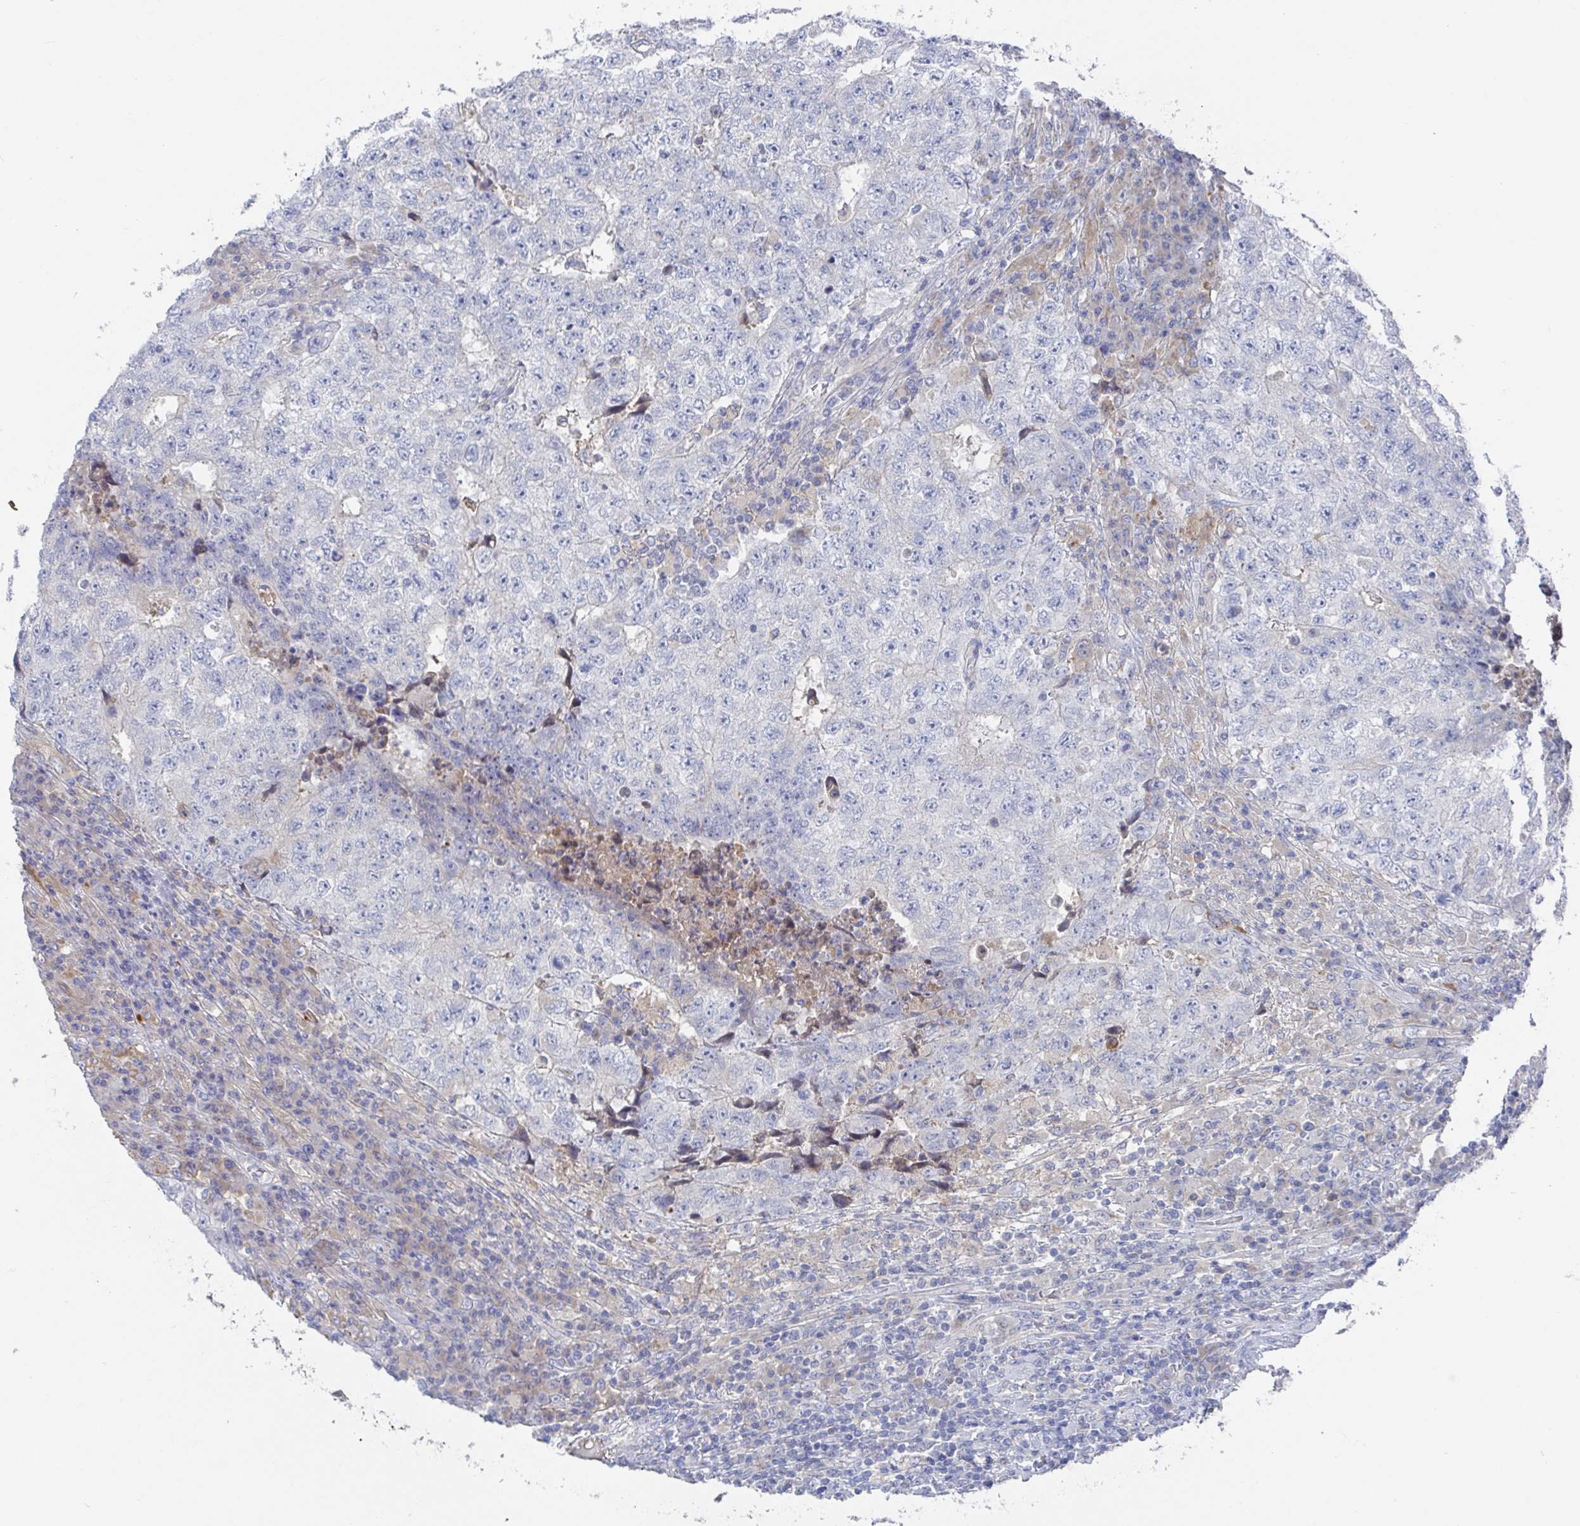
{"staining": {"intensity": "negative", "quantity": "none", "location": "none"}, "tissue": "testis cancer", "cell_type": "Tumor cells", "image_type": "cancer", "snomed": [{"axis": "morphology", "description": "Necrosis, NOS"}, {"axis": "morphology", "description": "Carcinoma, Embryonal, NOS"}, {"axis": "topography", "description": "Testis"}], "caption": "The micrograph reveals no significant positivity in tumor cells of testis cancer (embryonal carcinoma).", "gene": "GPR148", "patient": {"sex": "male", "age": 19}}